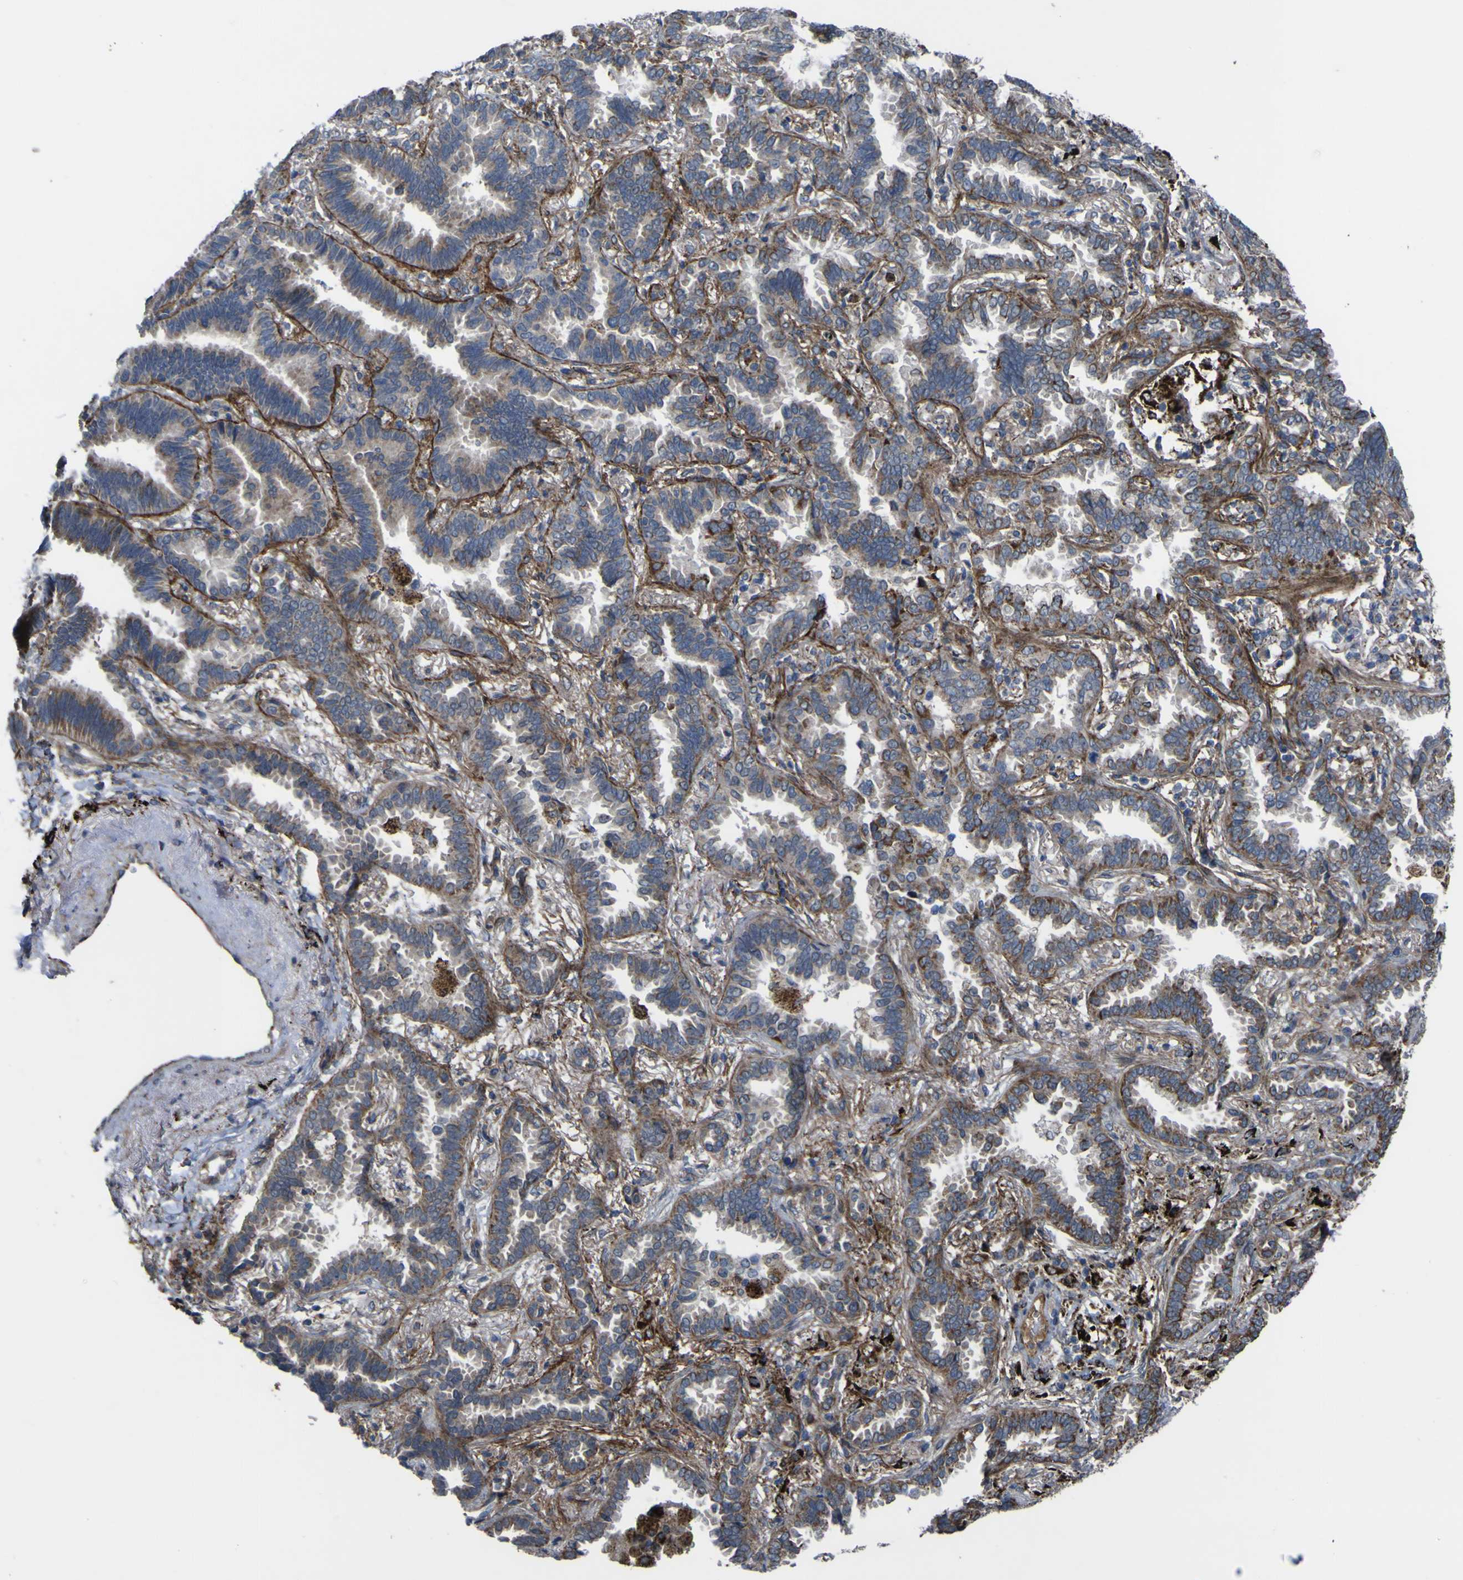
{"staining": {"intensity": "moderate", "quantity": ">75%", "location": "cytoplasmic/membranous"}, "tissue": "lung cancer", "cell_type": "Tumor cells", "image_type": "cancer", "snomed": [{"axis": "morphology", "description": "Normal tissue, NOS"}, {"axis": "morphology", "description": "Adenocarcinoma, NOS"}, {"axis": "topography", "description": "Lung"}], "caption": "High-magnification brightfield microscopy of lung cancer (adenocarcinoma) stained with DAB (brown) and counterstained with hematoxylin (blue). tumor cells exhibit moderate cytoplasmic/membranous staining is present in approximately>75% of cells.", "gene": "GPLD1", "patient": {"sex": "male", "age": 59}}